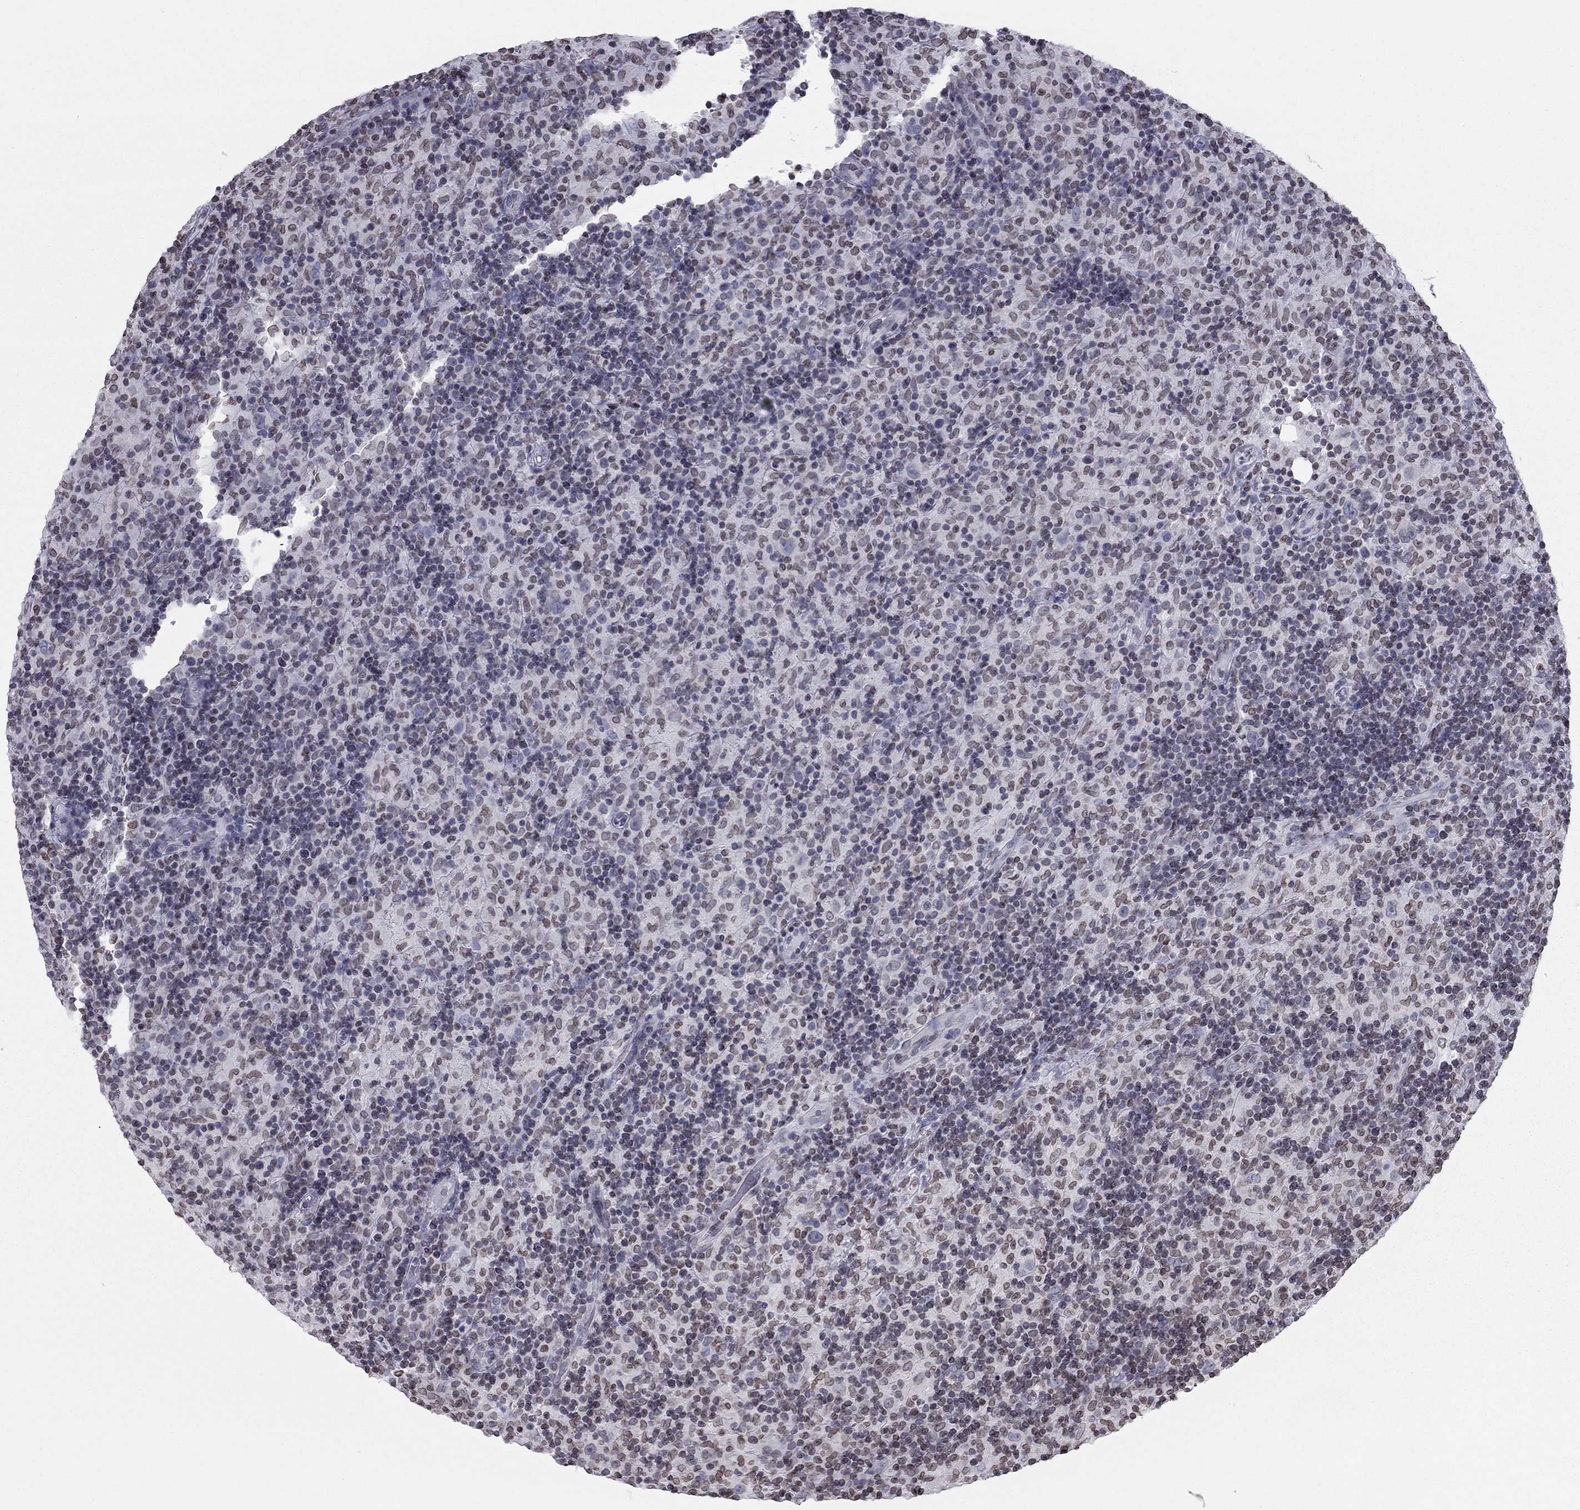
{"staining": {"intensity": "negative", "quantity": "none", "location": "none"}, "tissue": "lymphoma", "cell_type": "Tumor cells", "image_type": "cancer", "snomed": [{"axis": "morphology", "description": "Hodgkin's disease, NOS"}, {"axis": "topography", "description": "Lymph node"}], "caption": "Human Hodgkin's disease stained for a protein using immunohistochemistry (IHC) demonstrates no expression in tumor cells.", "gene": "ESPL1", "patient": {"sex": "male", "age": 70}}